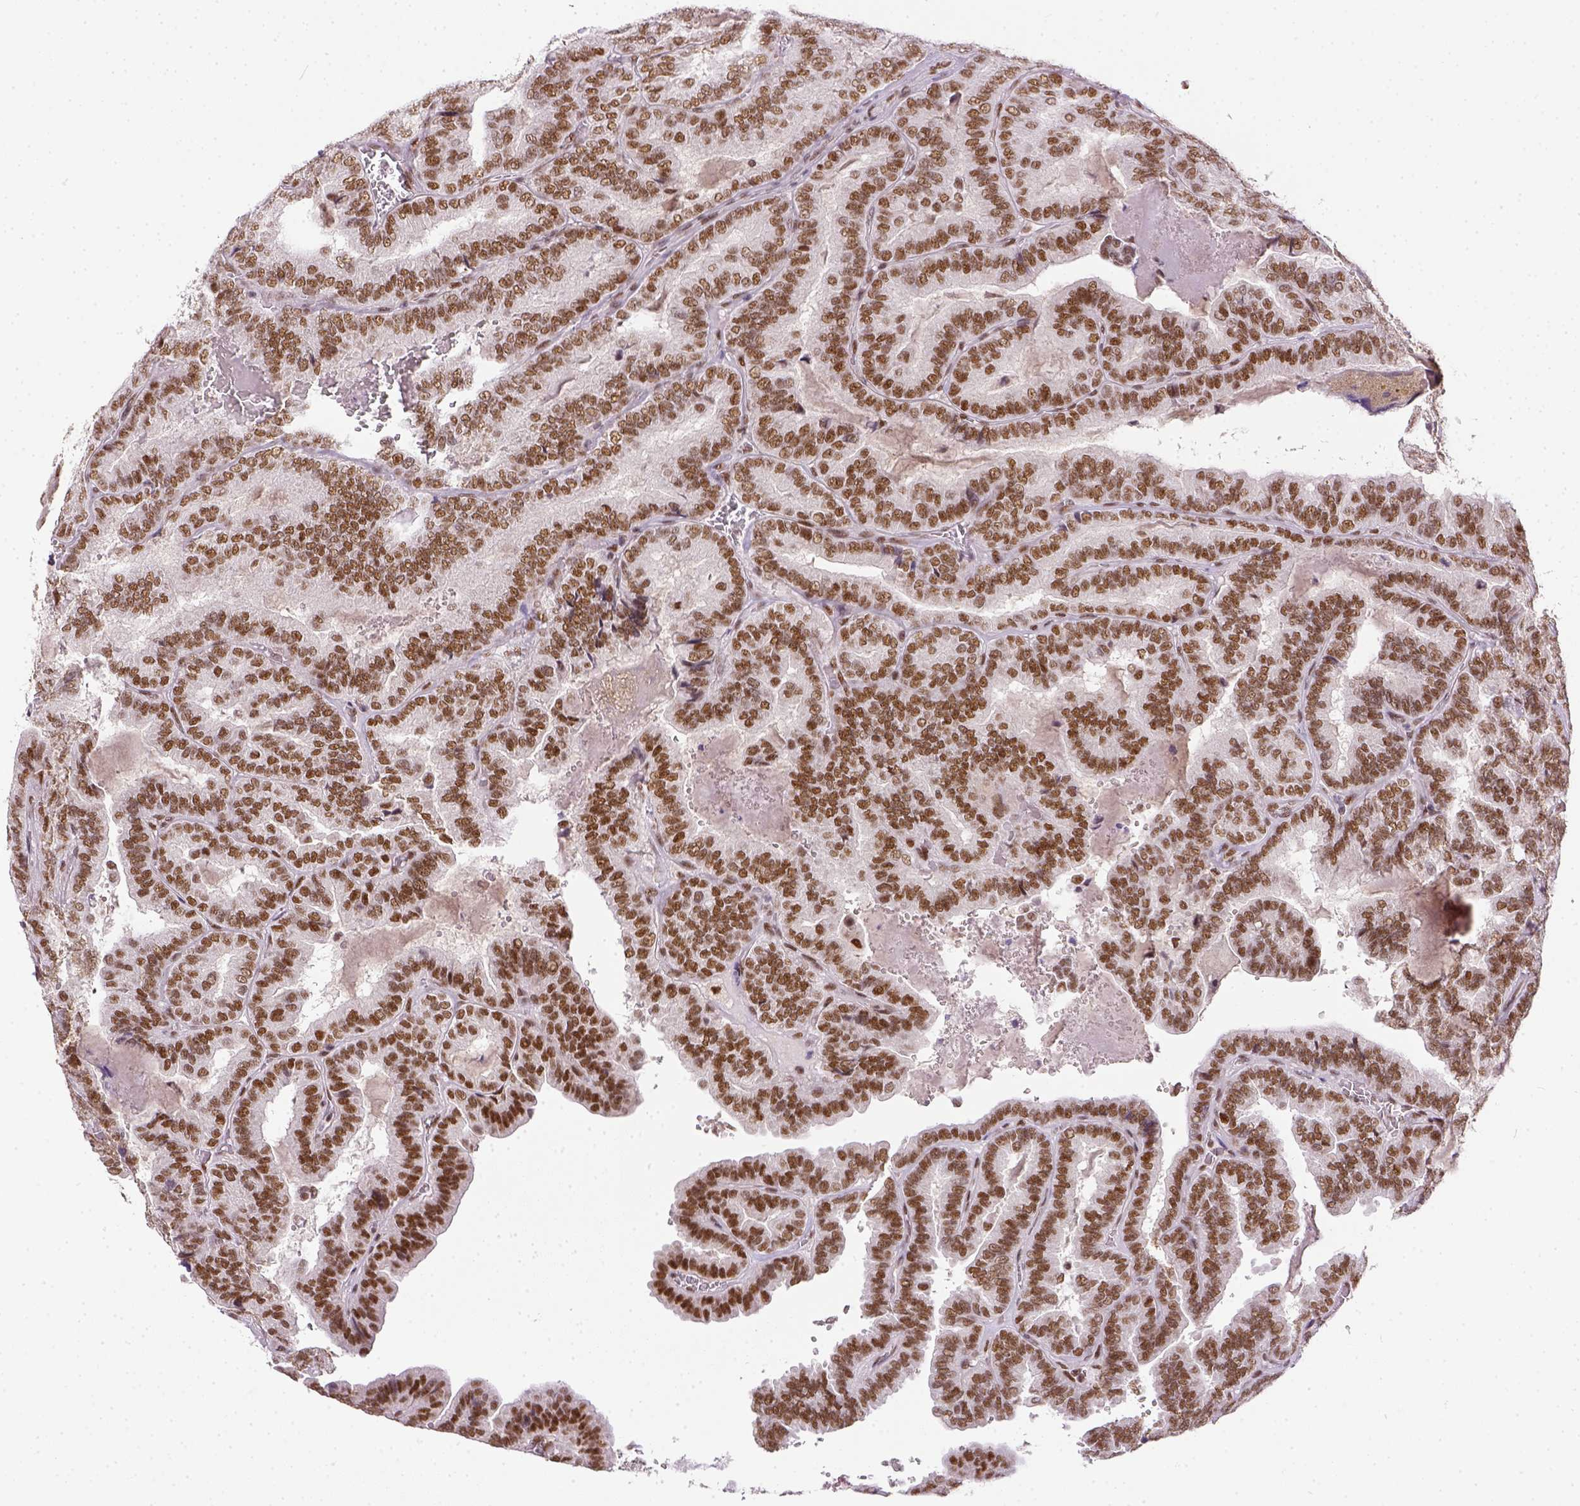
{"staining": {"intensity": "moderate", "quantity": ">75%", "location": "nuclear"}, "tissue": "thyroid cancer", "cell_type": "Tumor cells", "image_type": "cancer", "snomed": [{"axis": "morphology", "description": "Papillary adenocarcinoma, NOS"}, {"axis": "topography", "description": "Thyroid gland"}], "caption": "Immunohistochemical staining of thyroid cancer (papillary adenocarcinoma) reveals moderate nuclear protein staining in about >75% of tumor cells.", "gene": "ERCC1", "patient": {"sex": "female", "age": 75}}